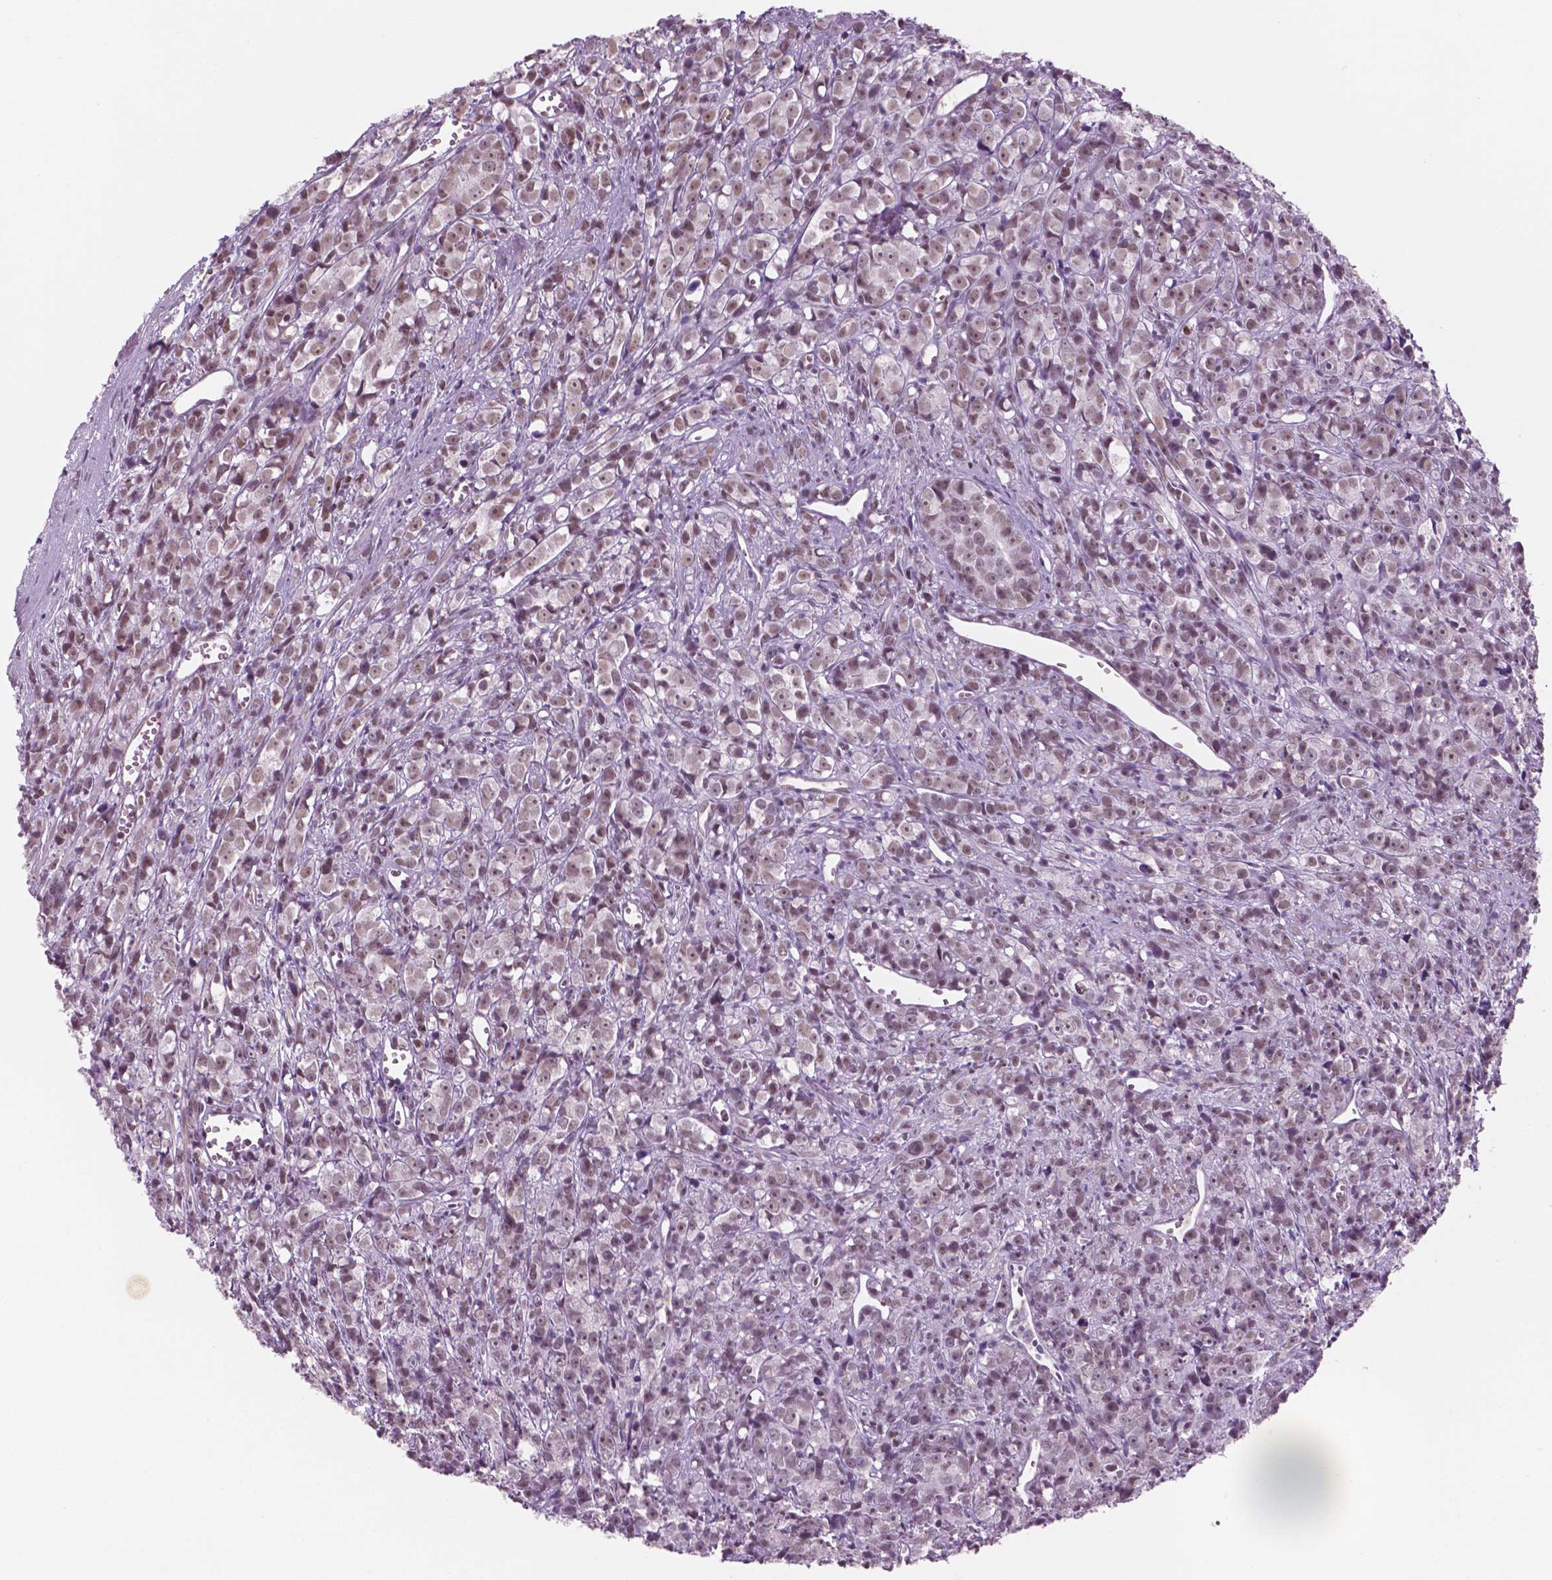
{"staining": {"intensity": "weak", "quantity": ">75%", "location": "nuclear"}, "tissue": "prostate cancer", "cell_type": "Tumor cells", "image_type": "cancer", "snomed": [{"axis": "morphology", "description": "Adenocarcinoma, High grade"}, {"axis": "topography", "description": "Prostate"}], "caption": "Human adenocarcinoma (high-grade) (prostate) stained for a protein (brown) demonstrates weak nuclear positive positivity in approximately >75% of tumor cells.", "gene": "CTR9", "patient": {"sex": "male", "age": 77}}